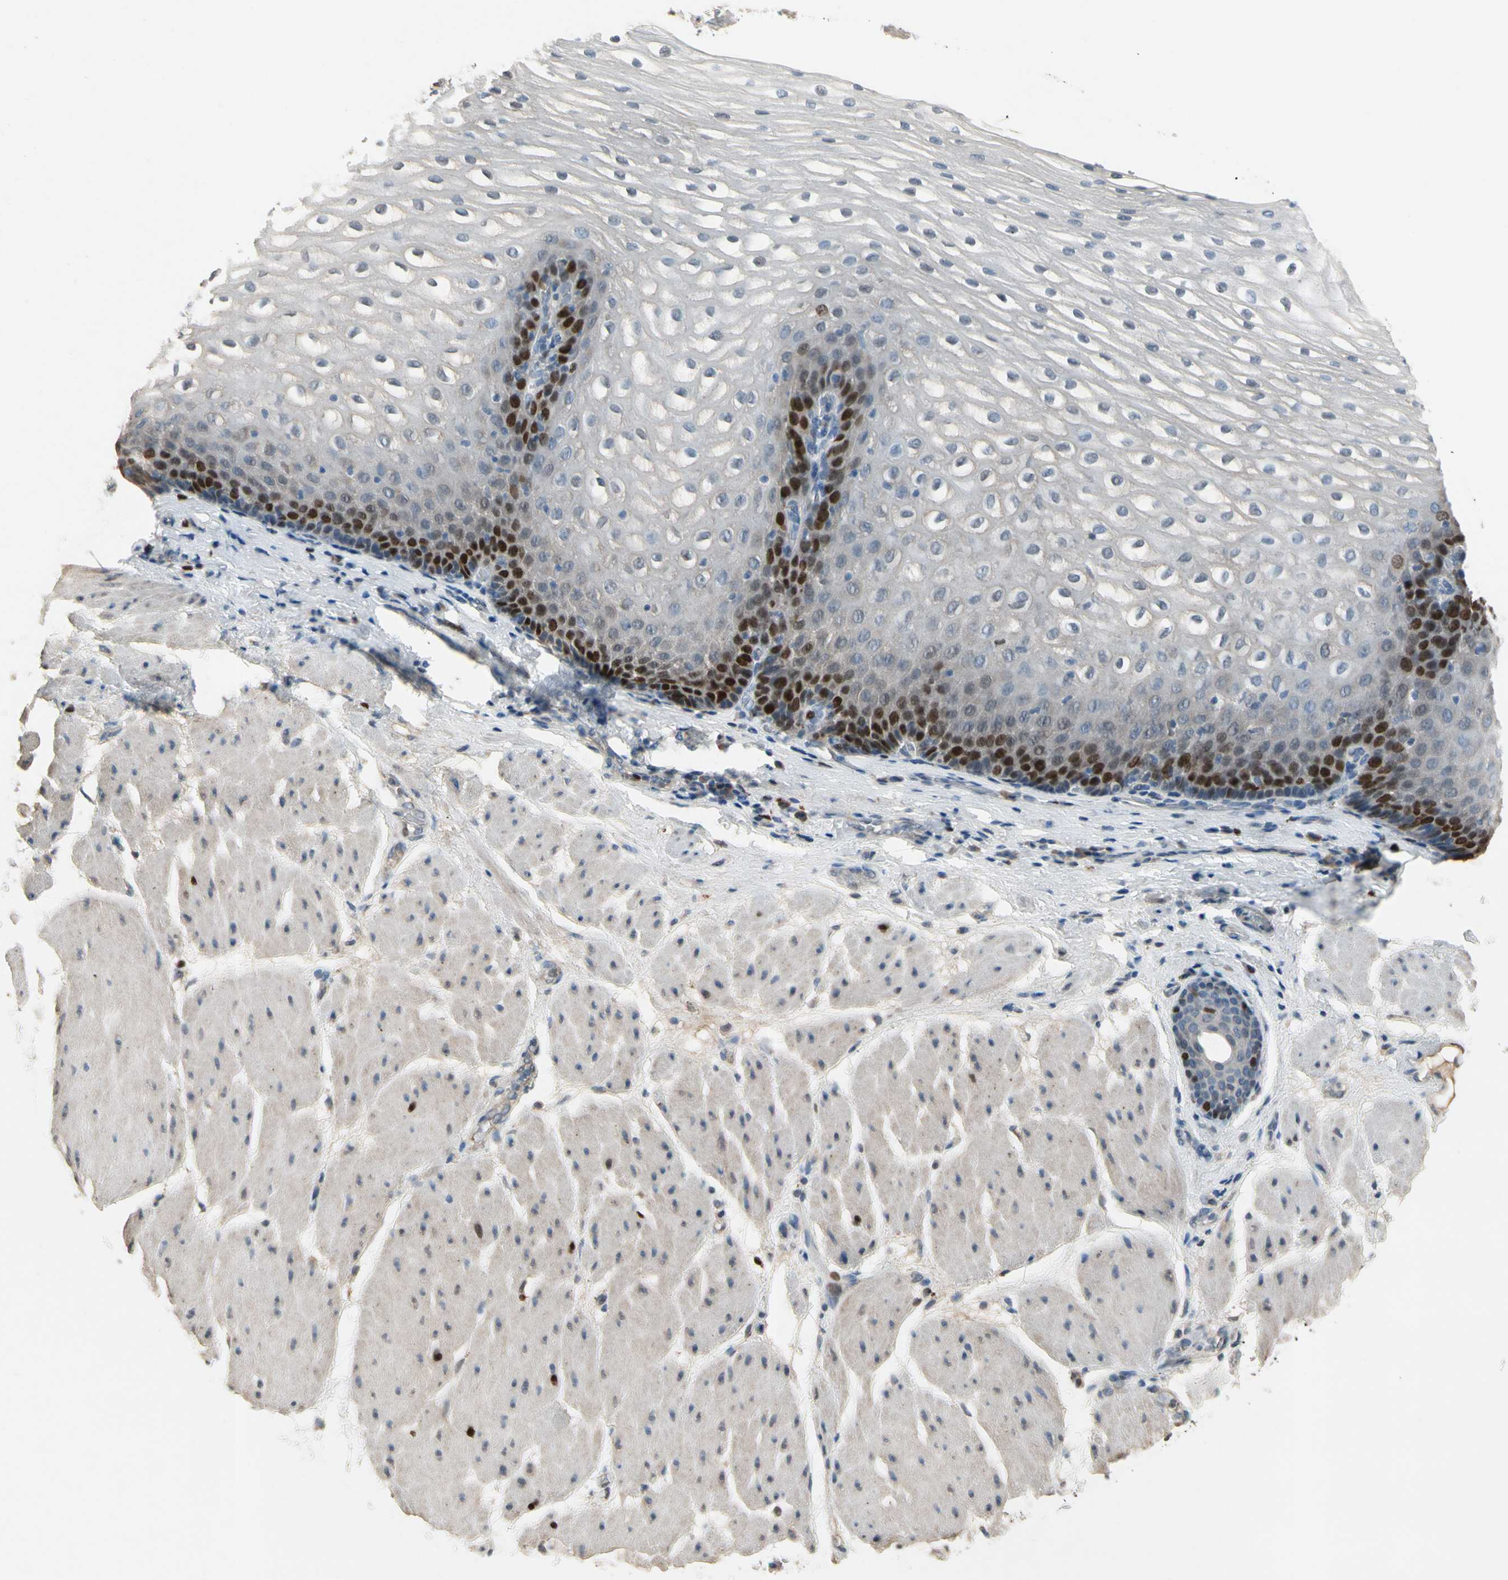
{"staining": {"intensity": "strong", "quantity": "<25%", "location": "nuclear"}, "tissue": "esophagus", "cell_type": "Squamous epithelial cells", "image_type": "normal", "snomed": [{"axis": "morphology", "description": "Normal tissue, NOS"}, {"axis": "topography", "description": "Esophagus"}], "caption": "Benign esophagus exhibits strong nuclear expression in about <25% of squamous epithelial cells.", "gene": "ZKSCAN3", "patient": {"sex": "male", "age": 48}}